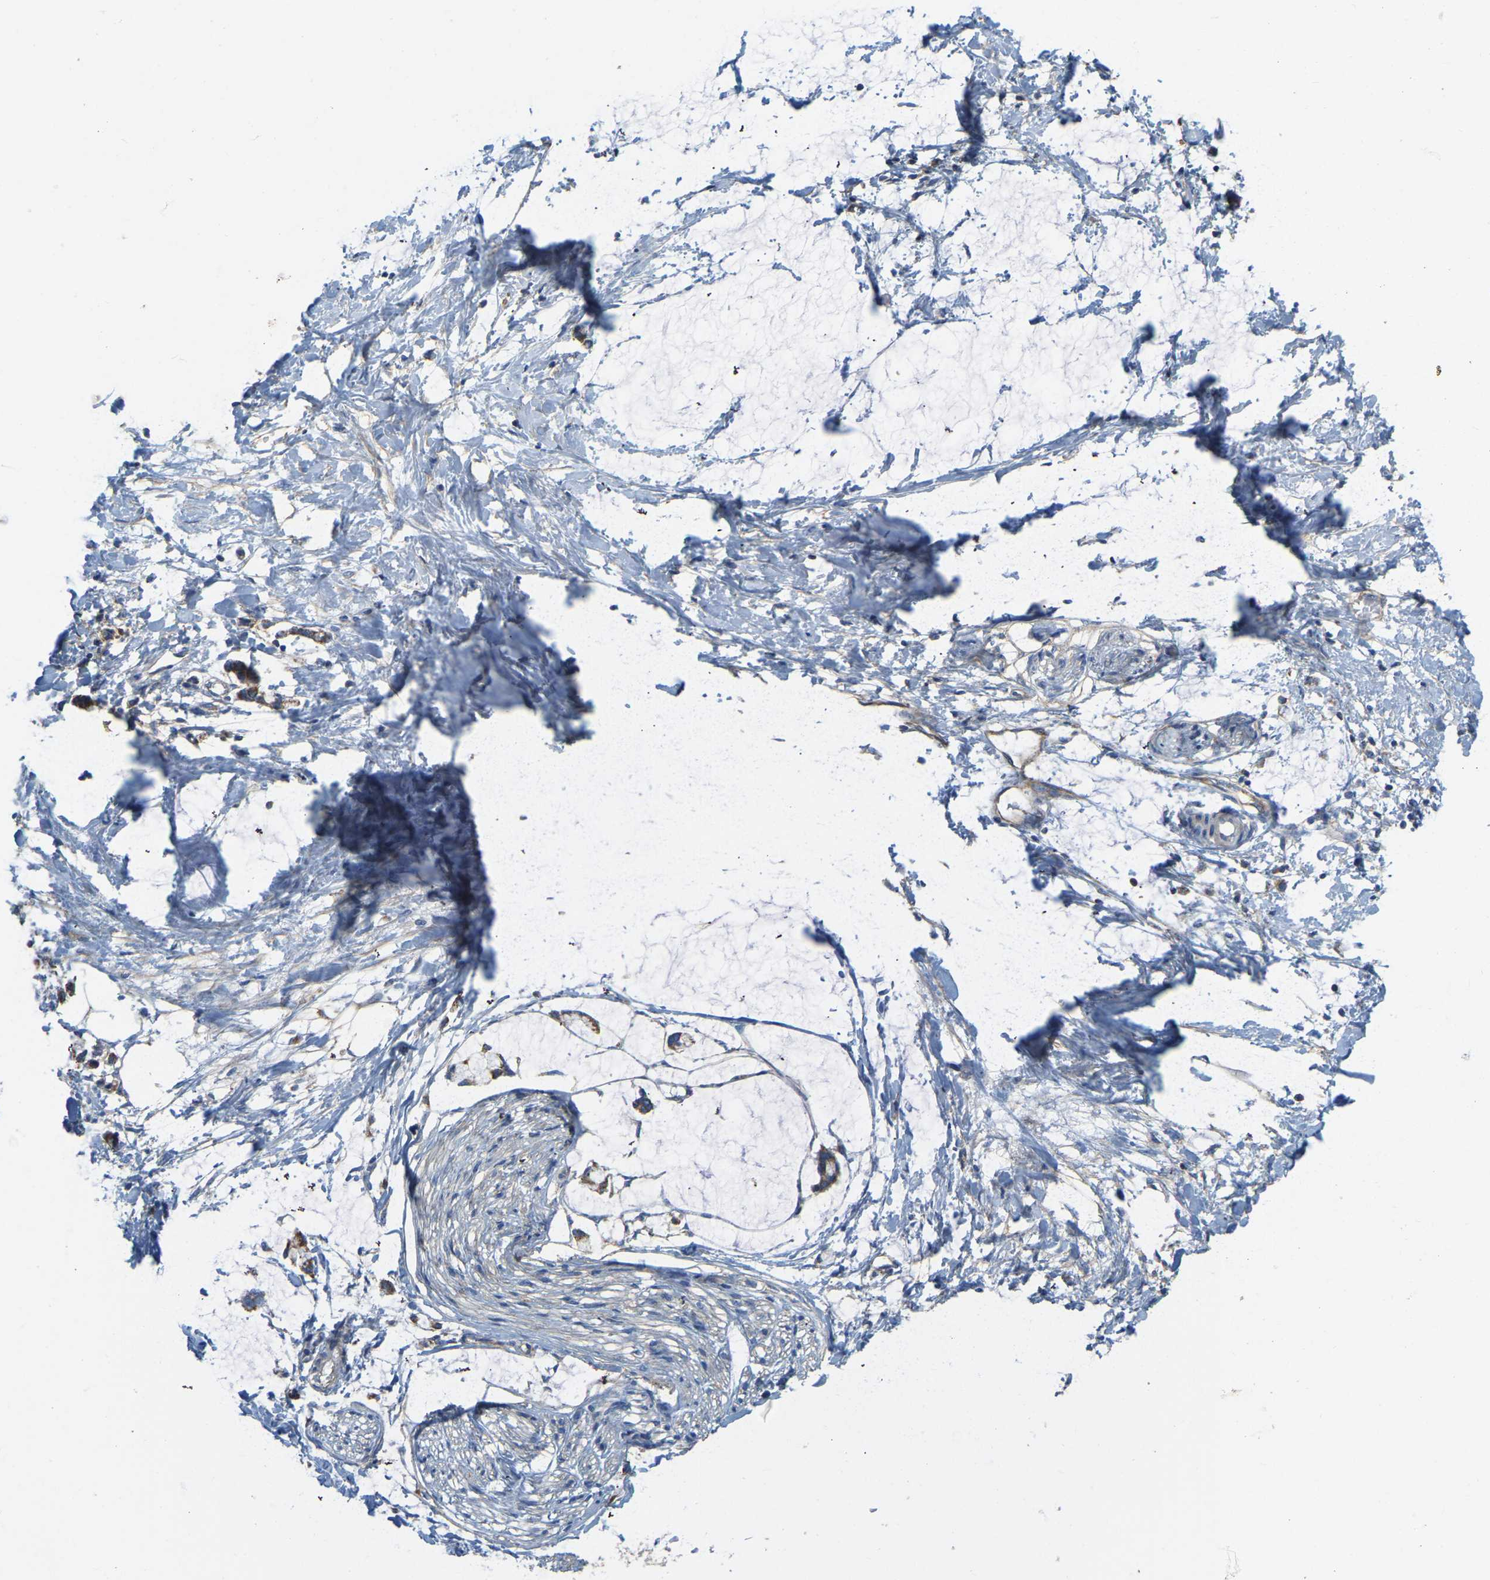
{"staining": {"intensity": "weak", "quantity": ">75%", "location": "cytoplasmic/membranous"}, "tissue": "soft tissue", "cell_type": "Fibroblasts", "image_type": "normal", "snomed": [{"axis": "morphology", "description": "Normal tissue, NOS"}, {"axis": "morphology", "description": "Adenocarcinoma, NOS"}, {"axis": "topography", "description": "Colon"}, {"axis": "topography", "description": "Peripheral nerve tissue"}], "caption": "Immunohistochemical staining of unremarkable human soft tissue exhibits weak cytoplasmic/membranous protein expression in approximately >75% of fibroblasts.", "gene": "AHNAK", "patient": {"sex": "male", "age": 14}}